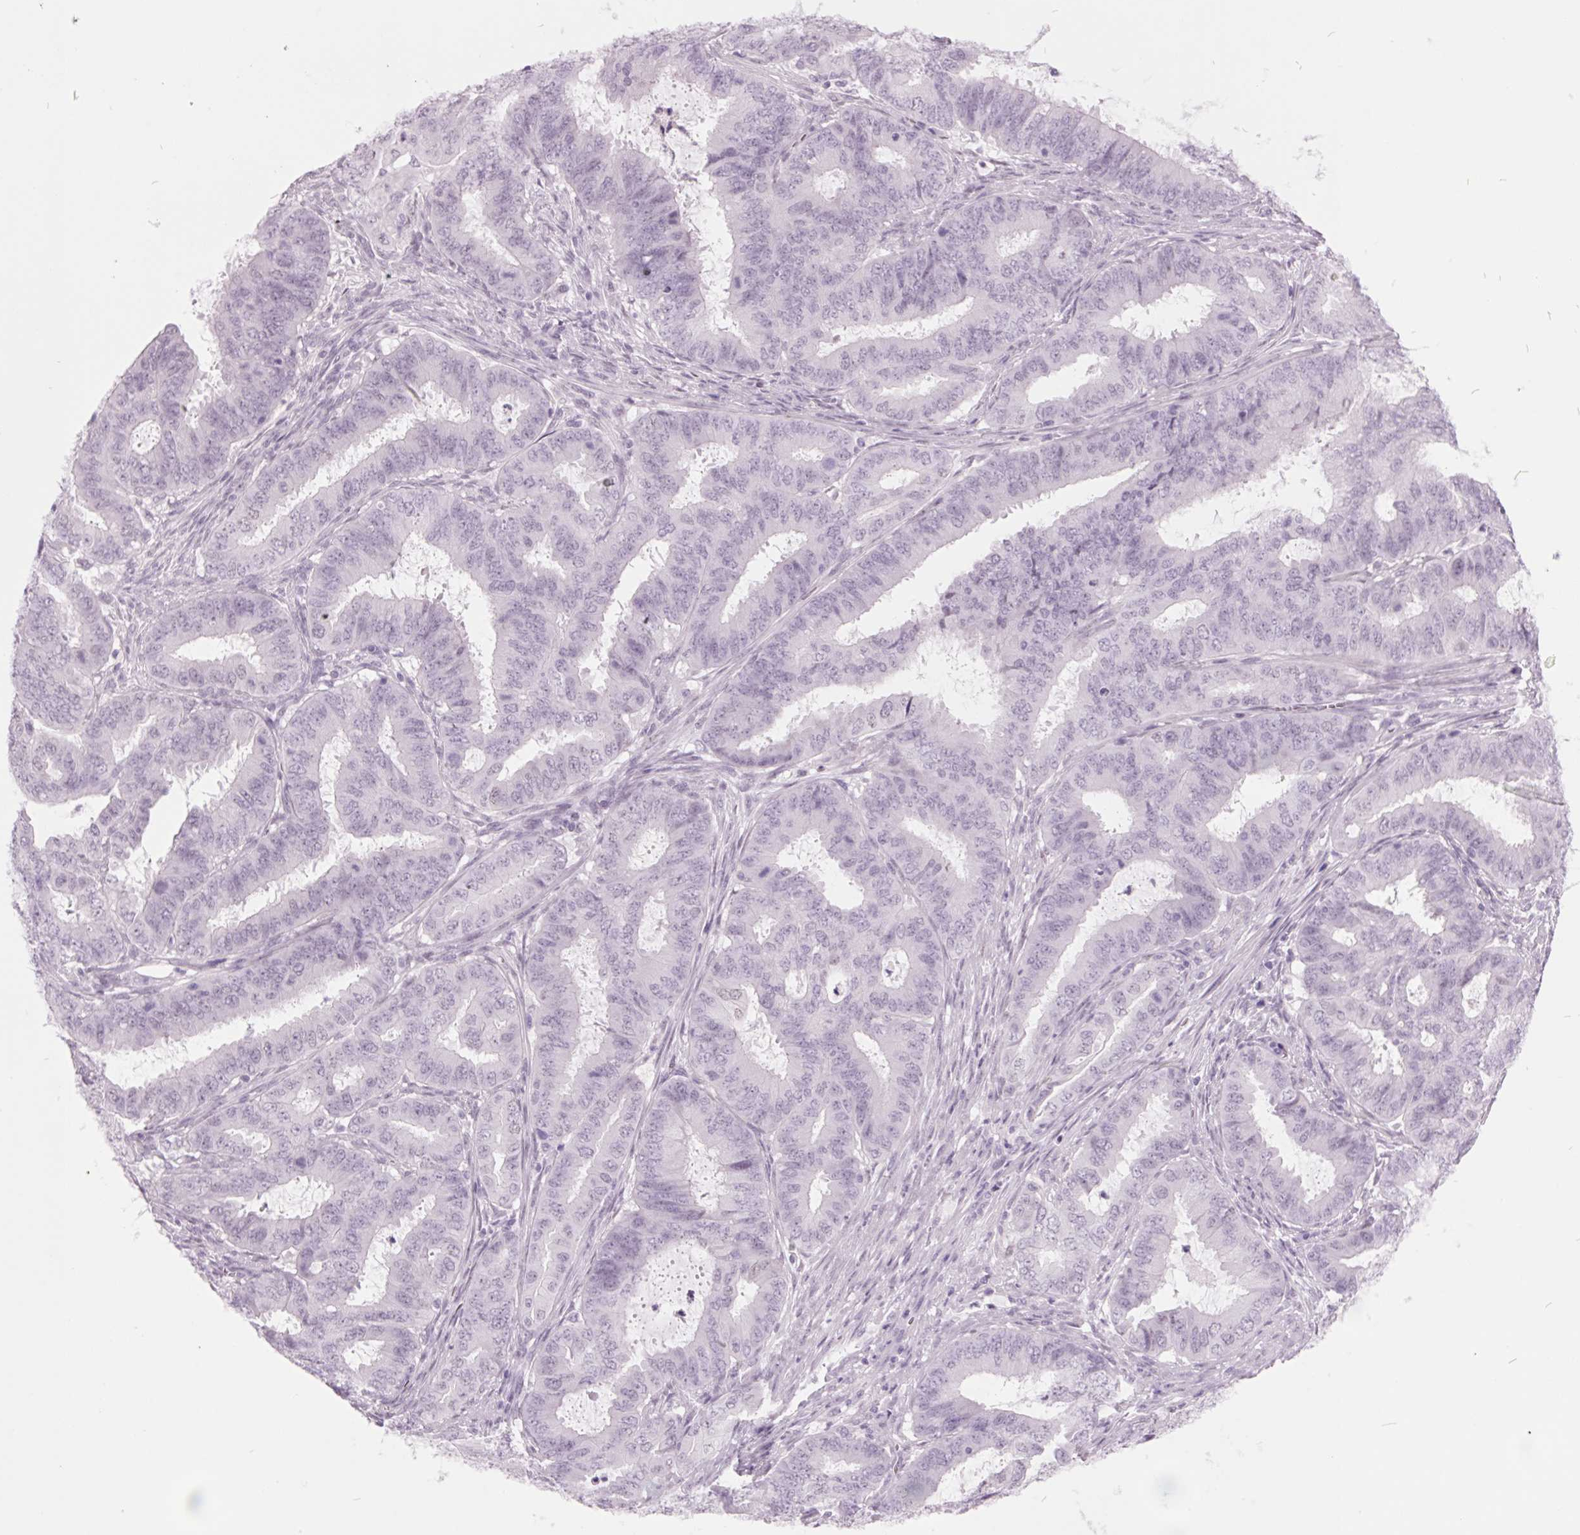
{"staining": {"intensity": "negative", "quantity": "none", "location": "none"}, "tissue": "endometrial cancer", "cell_type": "Tumor cells", "image_type": "cancer", "snomed": [{"axis": "morphology", "description": "Adenocarcinoma, NOS"}, {"axis": "topography", "description": "Endometrium"}], "caption": "This is an immunohistochemistry micrograph of endometrial cancer (adenocarcinoma). There is no positivity in tumor cells.", "gene": "ODAD2", "patient": {"sex": "female", "age": 51}}